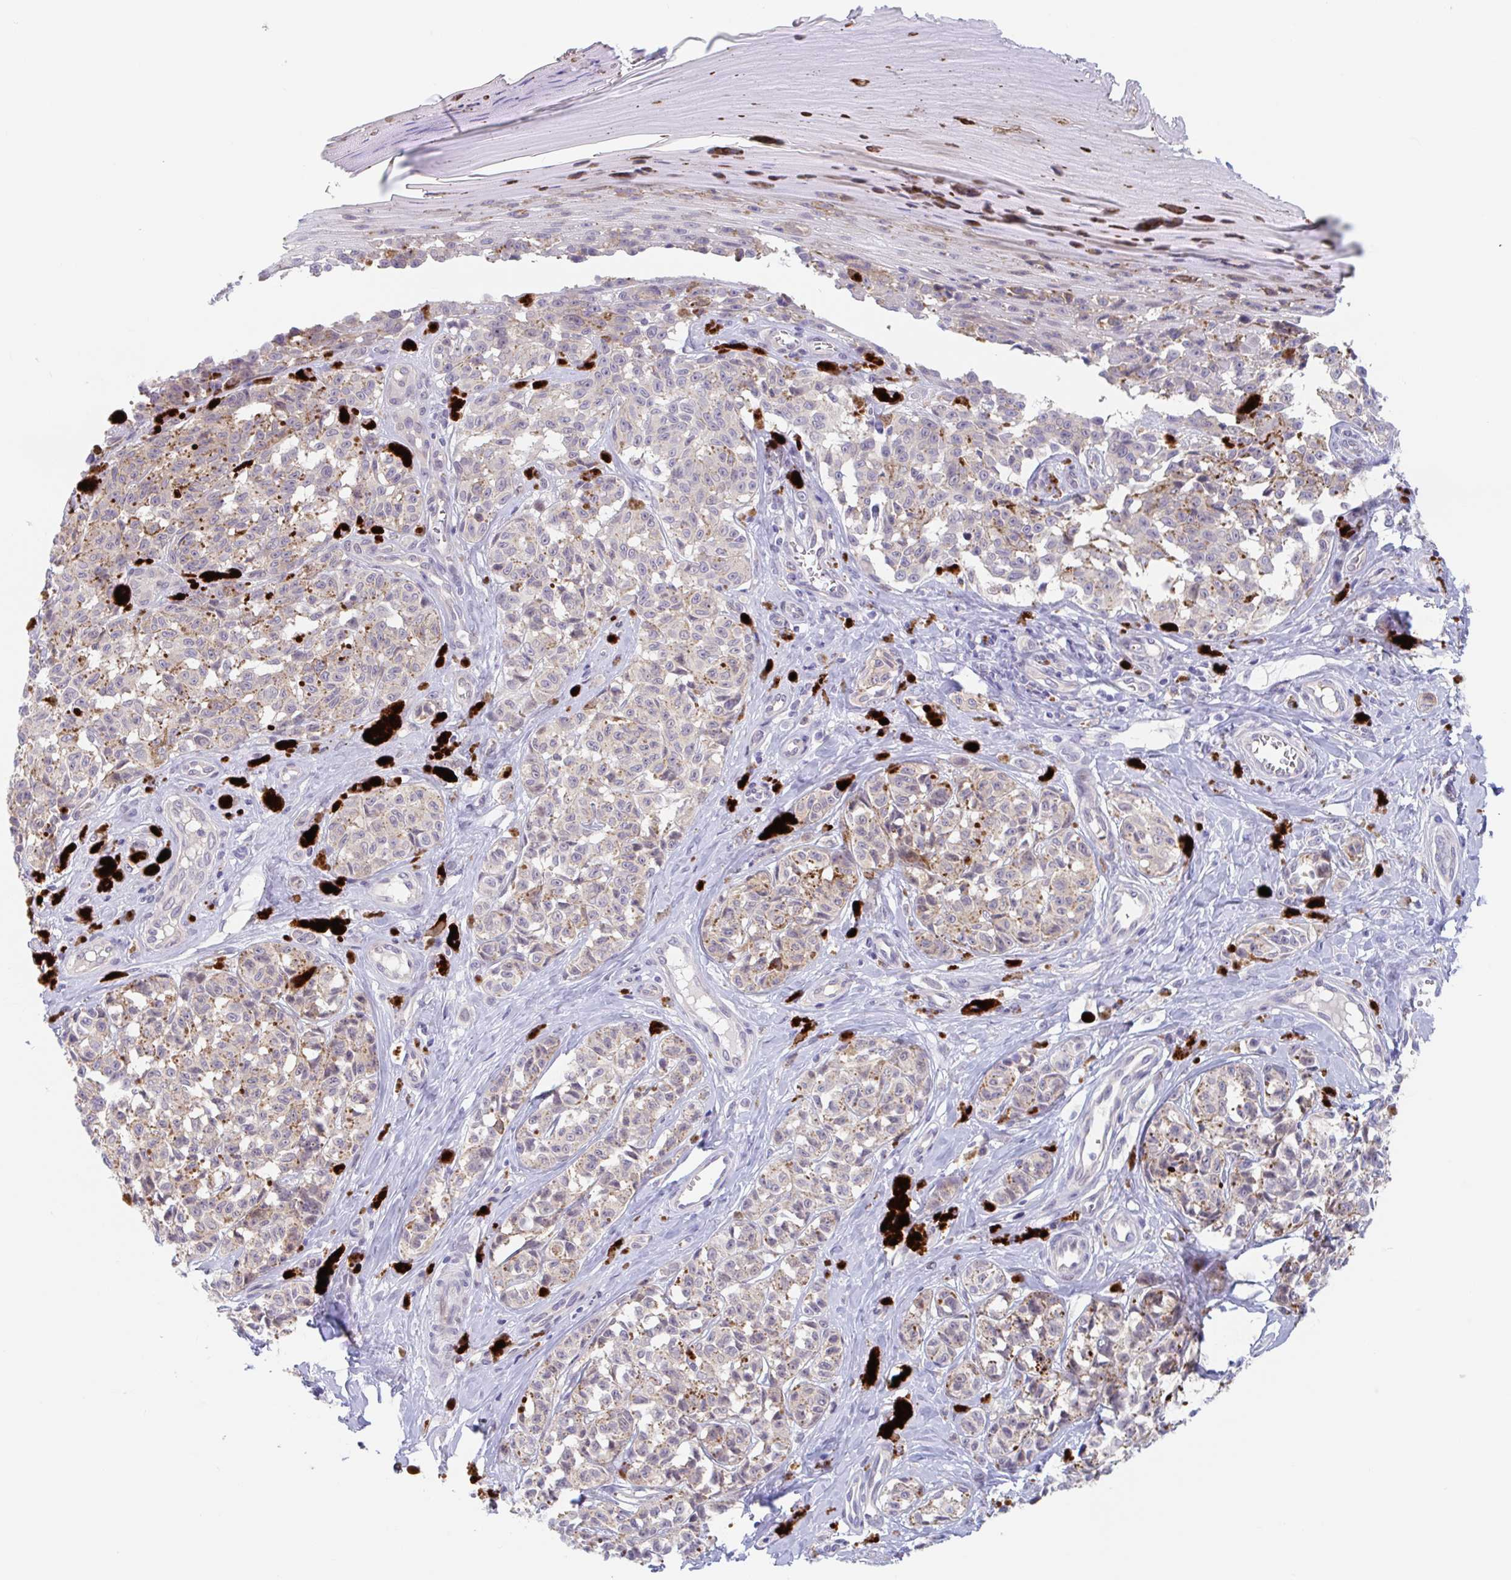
{"staining": {"intensity": "moderate", "quantity": "25%-75%", "location": "cytoplasmic/membranous"}, "tissue": "melanoma", "cell_type": "Tumor cells", "image_type": "cancer", "snomed": [{"axis": "morphology", "description": "Malignant melanoma, NOS"}, {"axis": "topography", "description": "Skin"}], "caption": "Malignant melanoma tissue reveals moderate cytoplasmic/membranous expression in about 25%-75% of tumor cells, visualized by immunohistochemistry. The protein is stained brown, and the nuclei are stained in blue (DAB IHC with brightfield microscopy, high magnification).", "gene": "TMEM86A", "patient": {"sex": "female", "age": 65}}